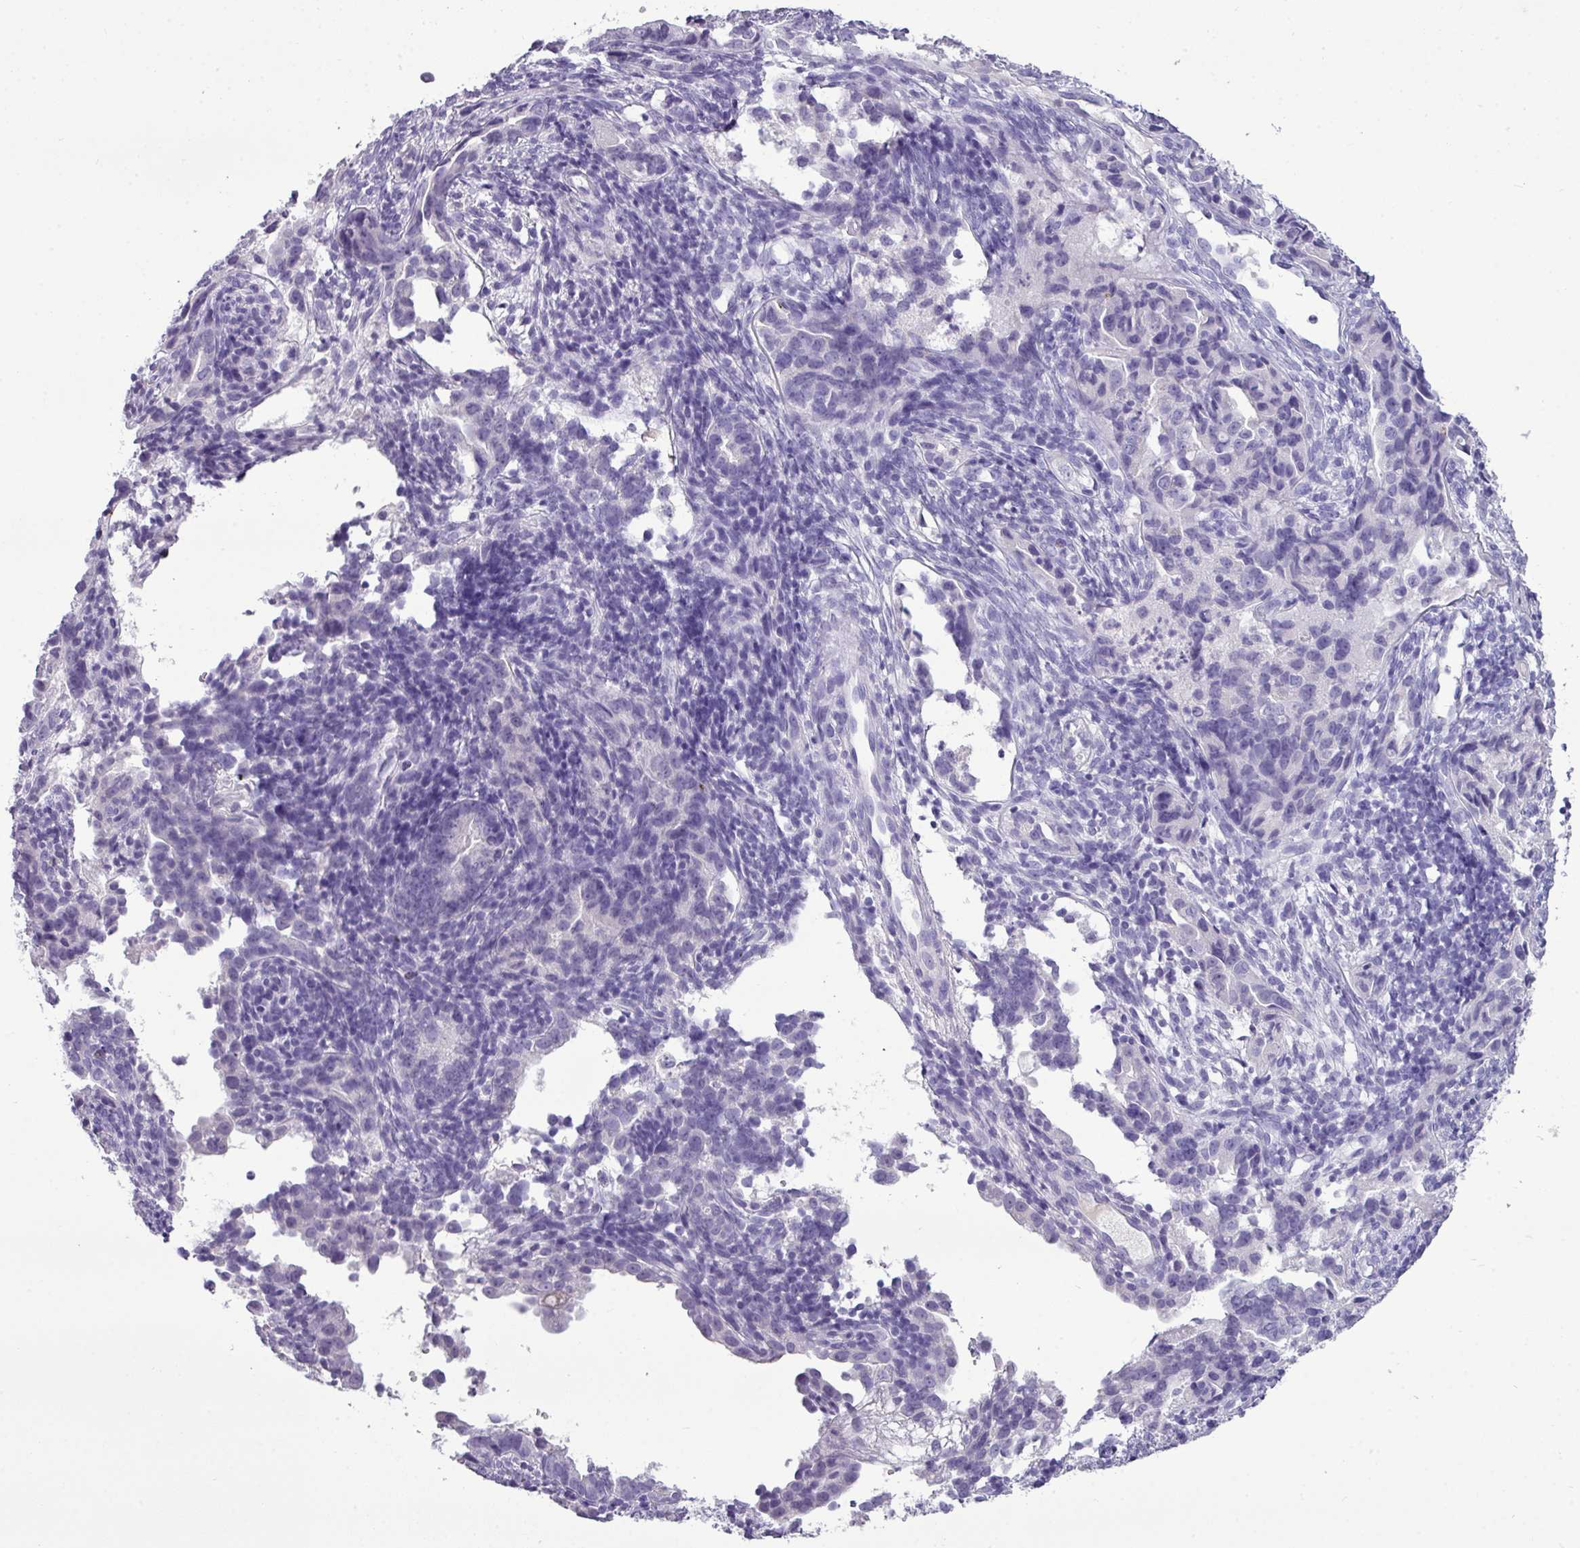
{"staining": {"intensity": "negative", "quantity": "none", "location": "none"}, "tissue": "endometrial cancer", "cell_type": "Tumor cells", "image_type": "cancer", "snomed": [{"axis": "morphology", "description": "Adenocarcinoma, NOS"}, {"axis": "topography", "description": "Endometrium"}], "caption": "An immunohistochemistry (IHC) histopathology image of adenocarcinoma (endometrial) is shown. There is no staining in tumor cells of adenocarcinoma (endometrial).", "gene": "TMEM91", "patient": {"sex": "female", "age": 57}}